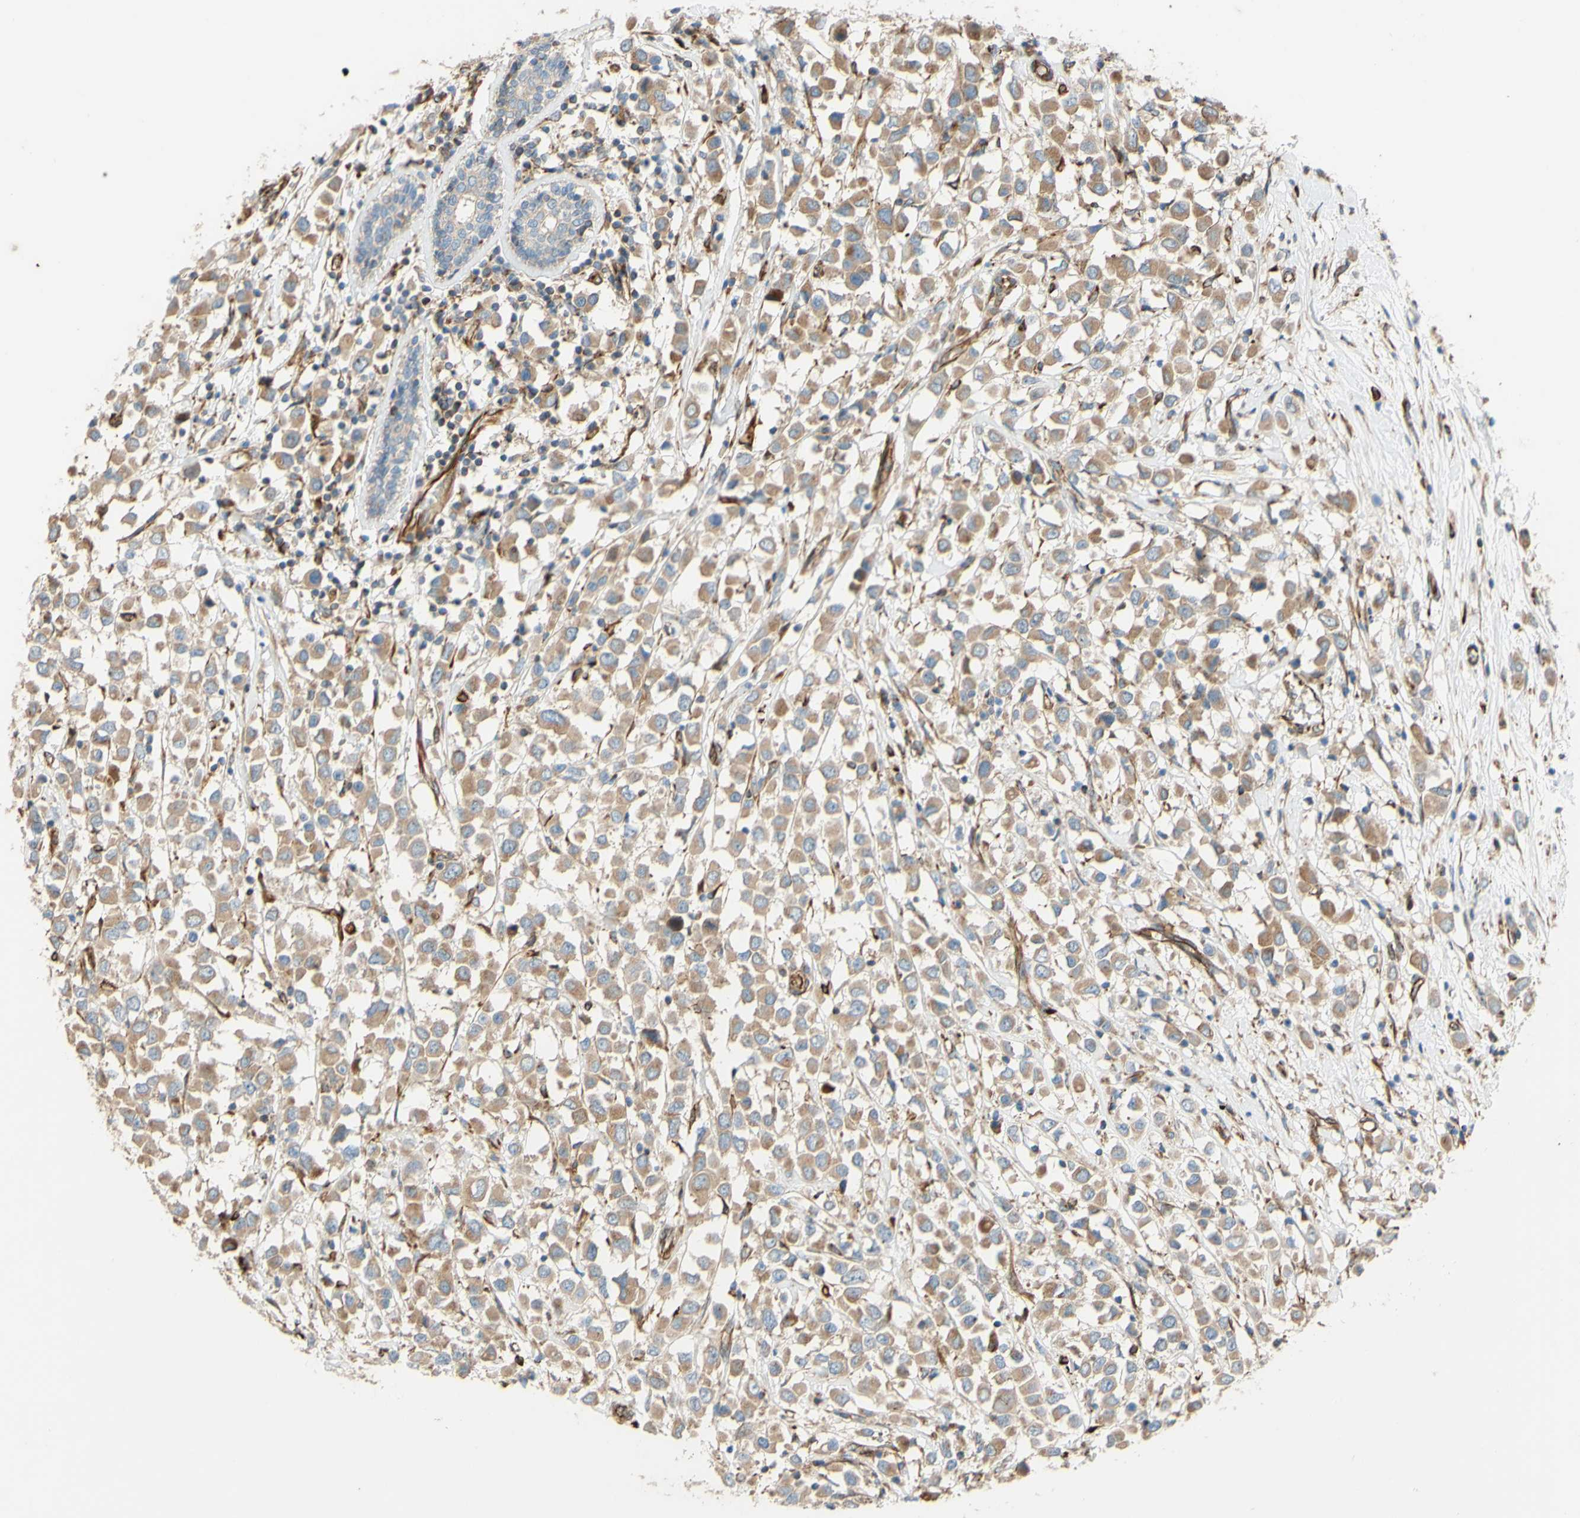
{"staining": {"intensity": "moderate", "quantity": ">75%", "location": "cytoplasmic/membranous"}, "tissue": "breast cancer", "cell_type": "Tumor cells", "image_type": "cancer", "snomed": [{"axis": "morphology", "description": "Duct carcinoma"}, {"axis": "topography", "description": "Breast"}], "caption": "Immunohistochemical staining of human breast intraductal carcinoma displays moderate cytoplasmic/membranous protein staining in about >75% of tumor cells.", "gene": "C1orf43", "patient": {"sex": "female", "age": 61}}